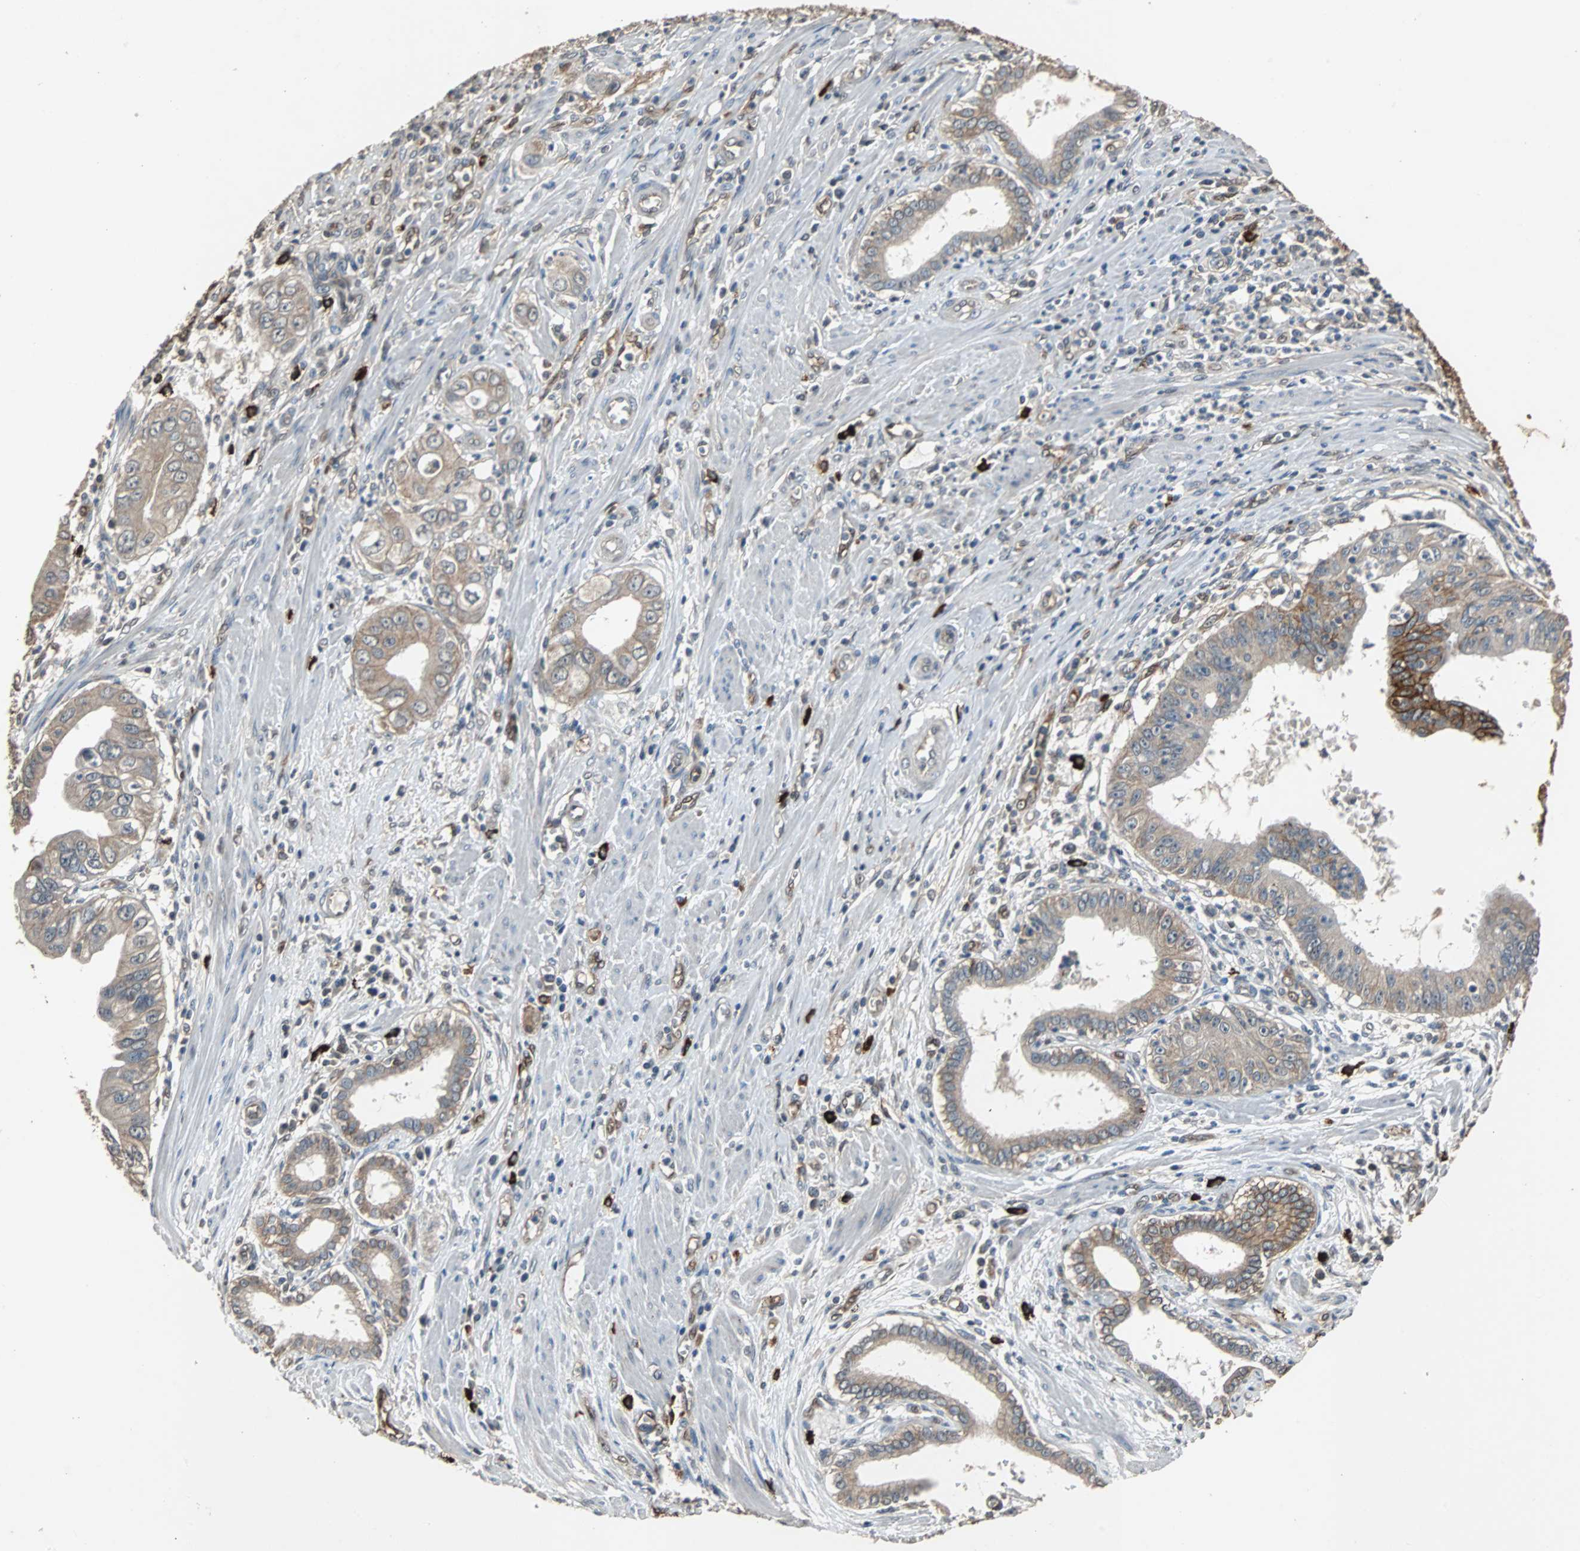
{"staining": {"intensity": "strong", "quantity": ">75%", "location": "cytoplasmic/membranous"}, "tissue": "pancreatic cancer", "cell_type": "Tumor cells", "image_type": "cancer", "snomed": [{"axis": "morphology", "description": "Normal tissue, NOS"}, {"axis": "topography", "description": "Lymph node"}], "caption": "About >75% of tumor cells in human pancreatic cancer demonstrate strong cytoplasmic/membranous protein staining as visualized by brown immunohistochemical staining.", "gene": "NDRG1", "patient": {"sex": "male", "age": 50}}